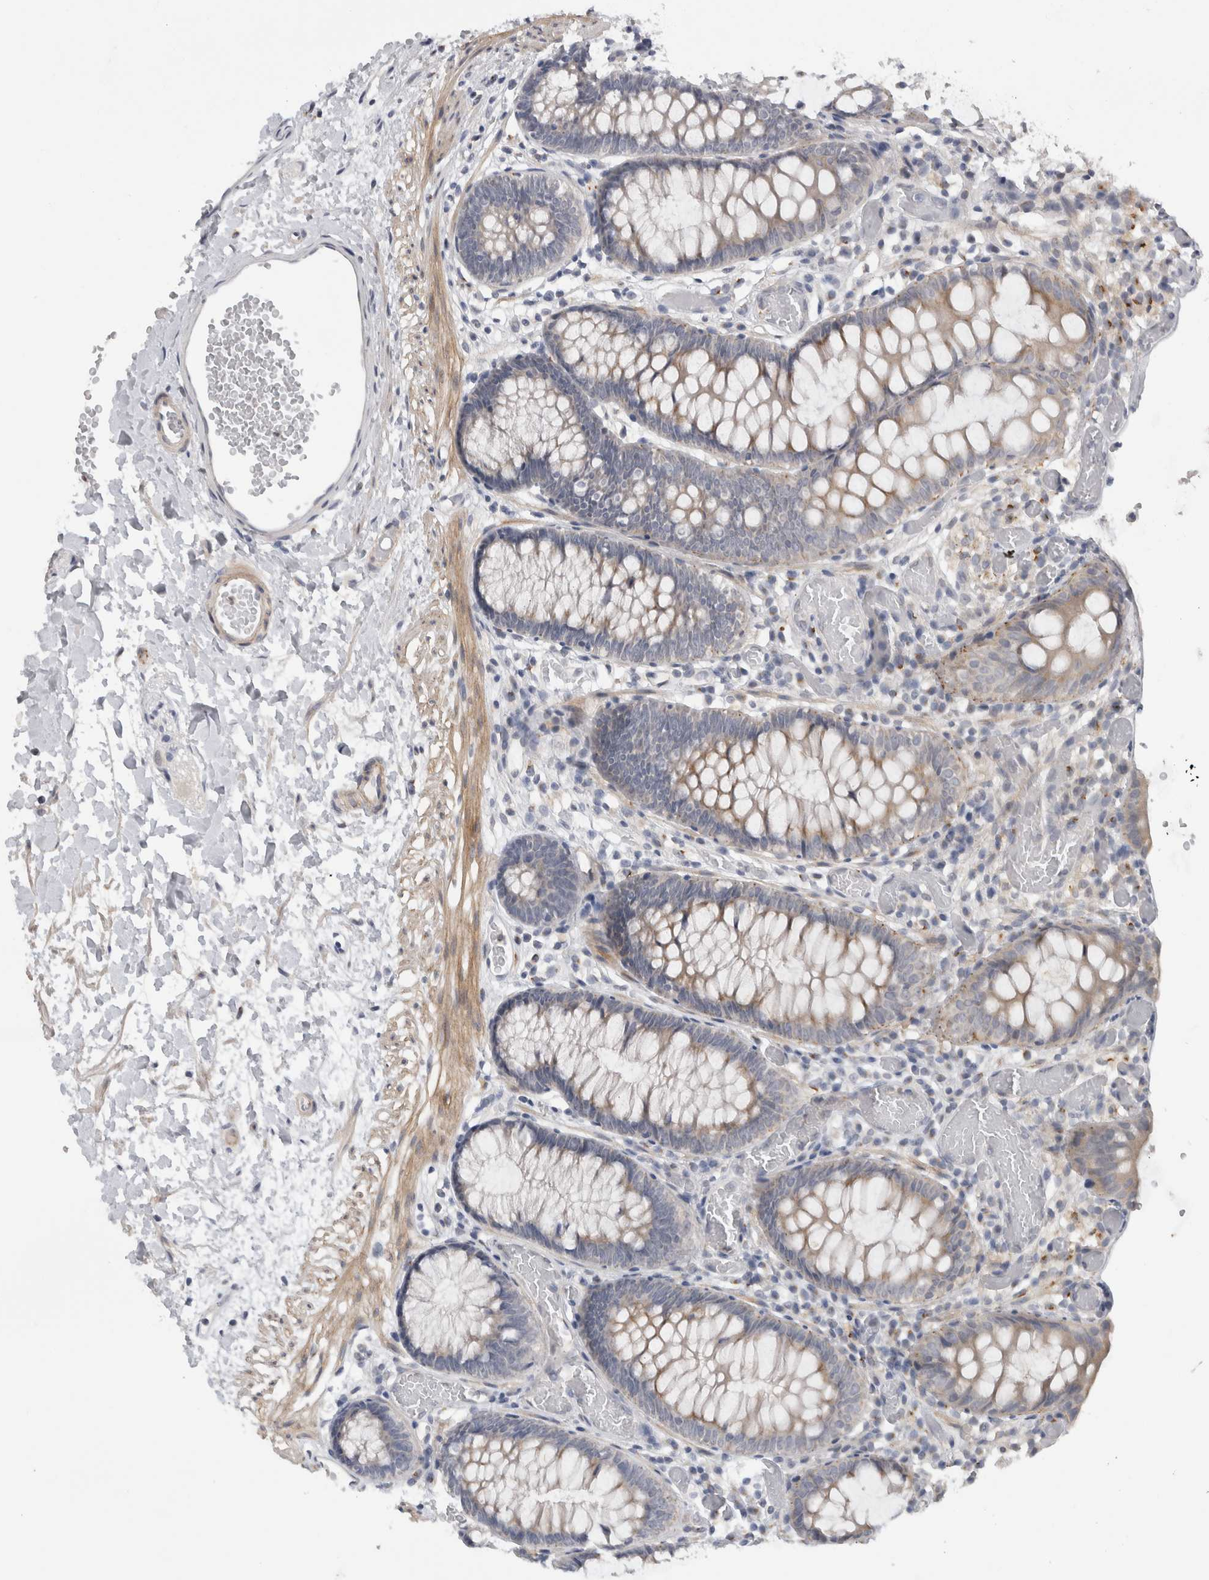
{"staining": {"intensity": "negative", "quantity": "none", "location": "none"}, "tissue": "colon", "cell_type": "Endothelial cells", "image_type": "normal", "snomed": [{"axis": "morphology", "description": "Normal tissue, NOS"}, {"axis": "topography", "description": "Colon"}], "caption": "Normal colon was stained to show a protein in brown. There is no significant positivity in endothelial cells. (Immunohistochemistry (ihc), brightfield microscopy, high magnification).", "gene": "MGAT1", "patient": {"sex": "male", "age": 14}}